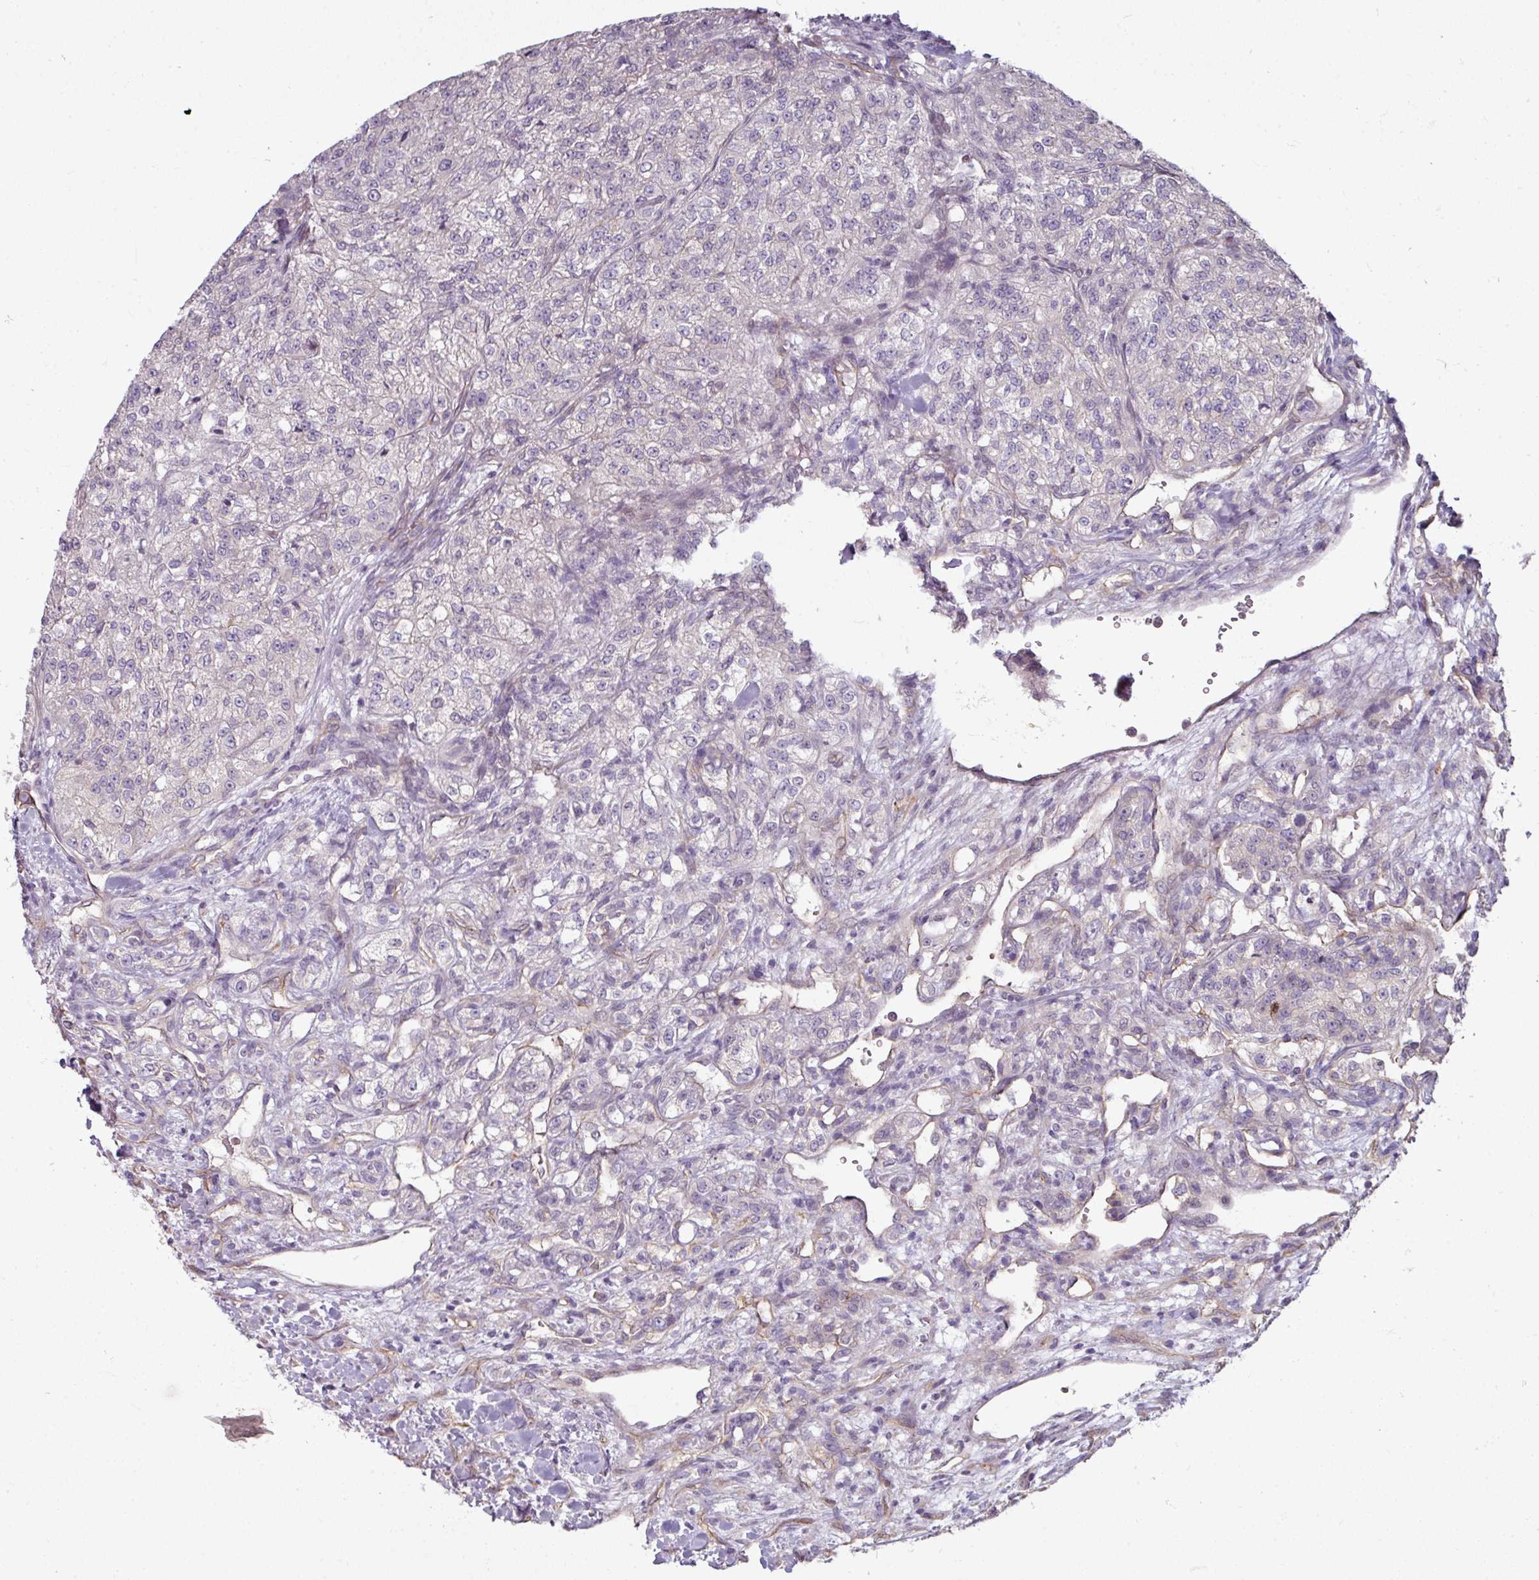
{"staining": {"intensity": "negative", "quantity": "none", "location": "none"}, "tissue": "renal cancer", "cell_type": "Tumor cells", "image_type": "cancer", "snomed": [{"axis": "morphology", "description": "Adenocarcinoma, NOS"}, {"axis": "topography", "description": "Kidney"}], "caption": "An image of human adenocarcinoma (renal) is negative for staining in tumor cells.", "gene": "C19orf33", "patient": {"sex": "female", "age": 63}}